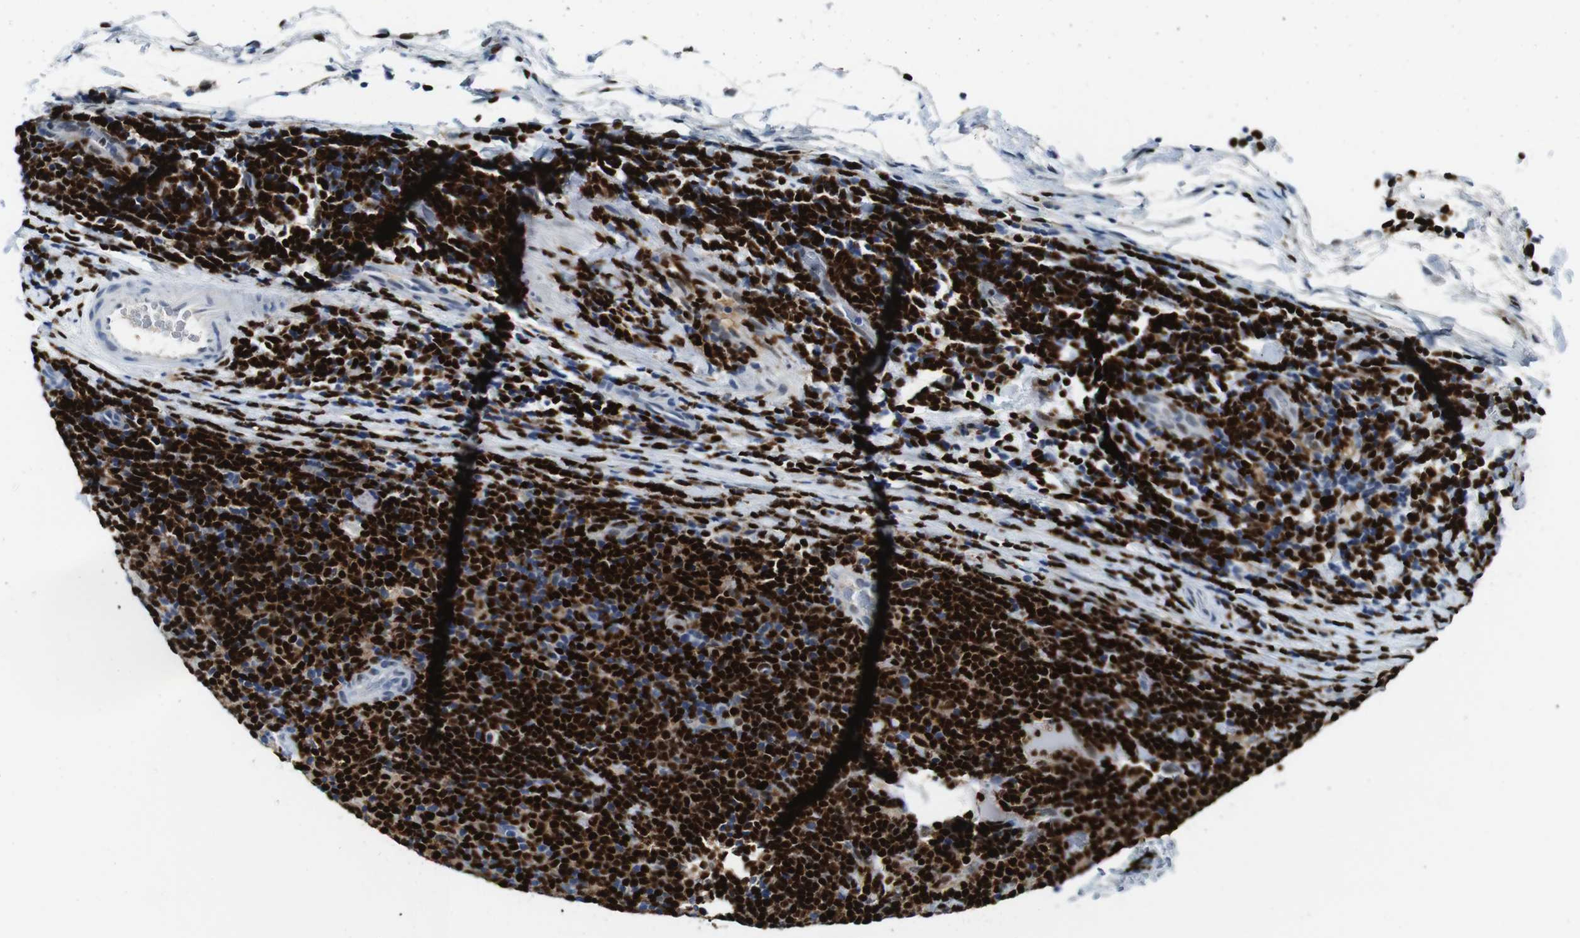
{"staining": {"intensity": "strong", "quantity": ">75%", "location": "nuclear"}, "tissue": "lymphoma", "cell_type": "Tumor cells", "image_type": "cancer", "snomed": [{"axis": "morphology", "description": "Malignant lymphoma, non-Hodgkin's type, Low grade"}, {"axis": "topography", "description": "Lymph node"}], "caption": "Strong nuclear protein positivity is appreciated in about >75% of tumor cells in low-grade malignant lymphoma, non-Hodgkin's type.", "gene": "IRF8", "patient": {"sex": "male", "age": 83}}